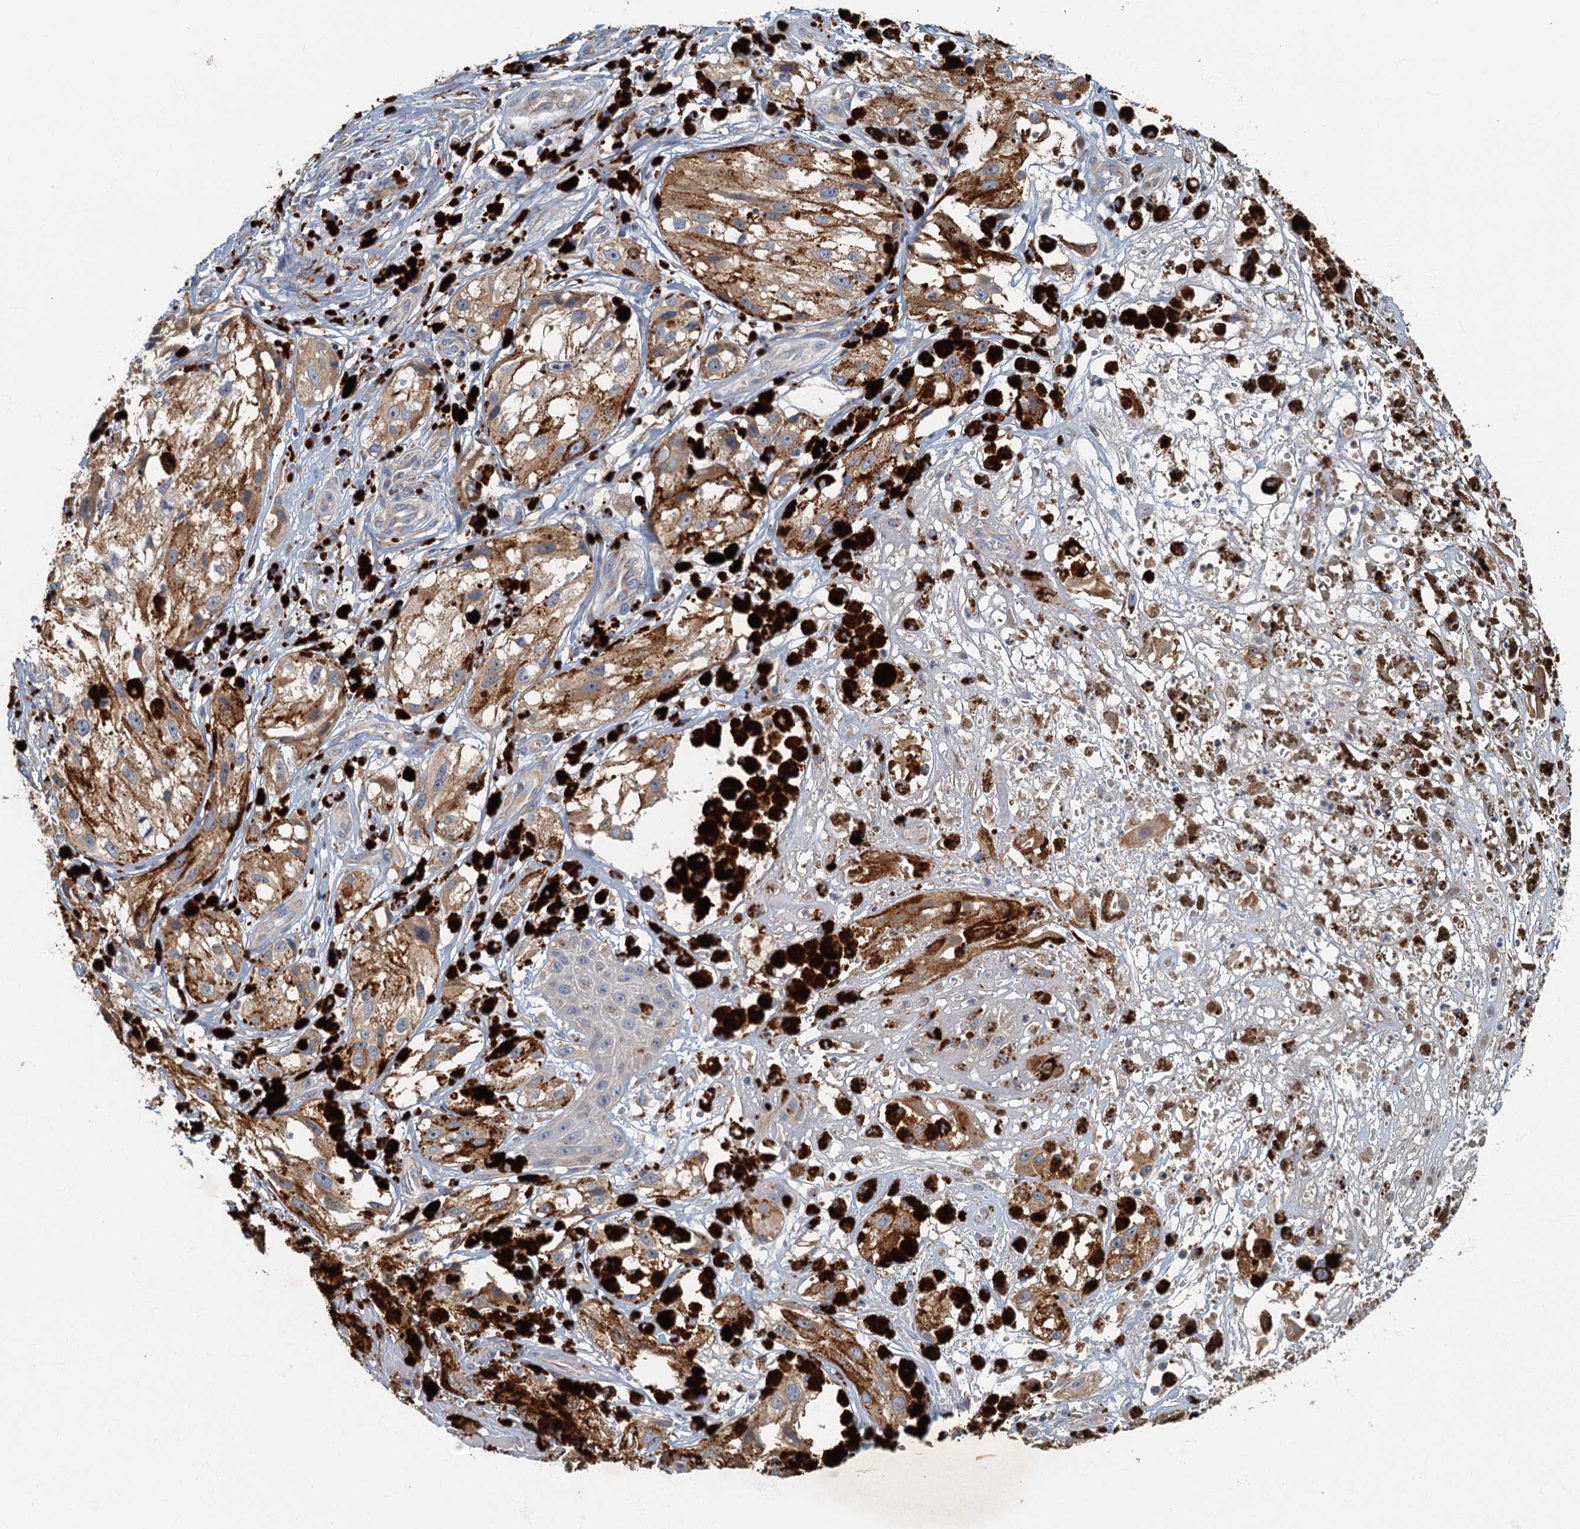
{"staining": {"intensity": "moderate", "quantity": ">75%", "location": "cytoplasmic/membranous"}, "tissue": "melanoma", "cell_type": "Tumor cells", "image_type": "cancer", "snomed": [{"axis": "morphology", "description": "Malignant melanoma, NOS"}, {"axis": "topography", "description": "Skin"}], "caption": "This histopathology image demonstrates IHC staining of human malignant melanoma, with medium moderate cytoplasmic/membranous positivity in about >75% of tumor cells.", "gene": "SPDYC", "patient": {"sex": "male", "age": 88}}